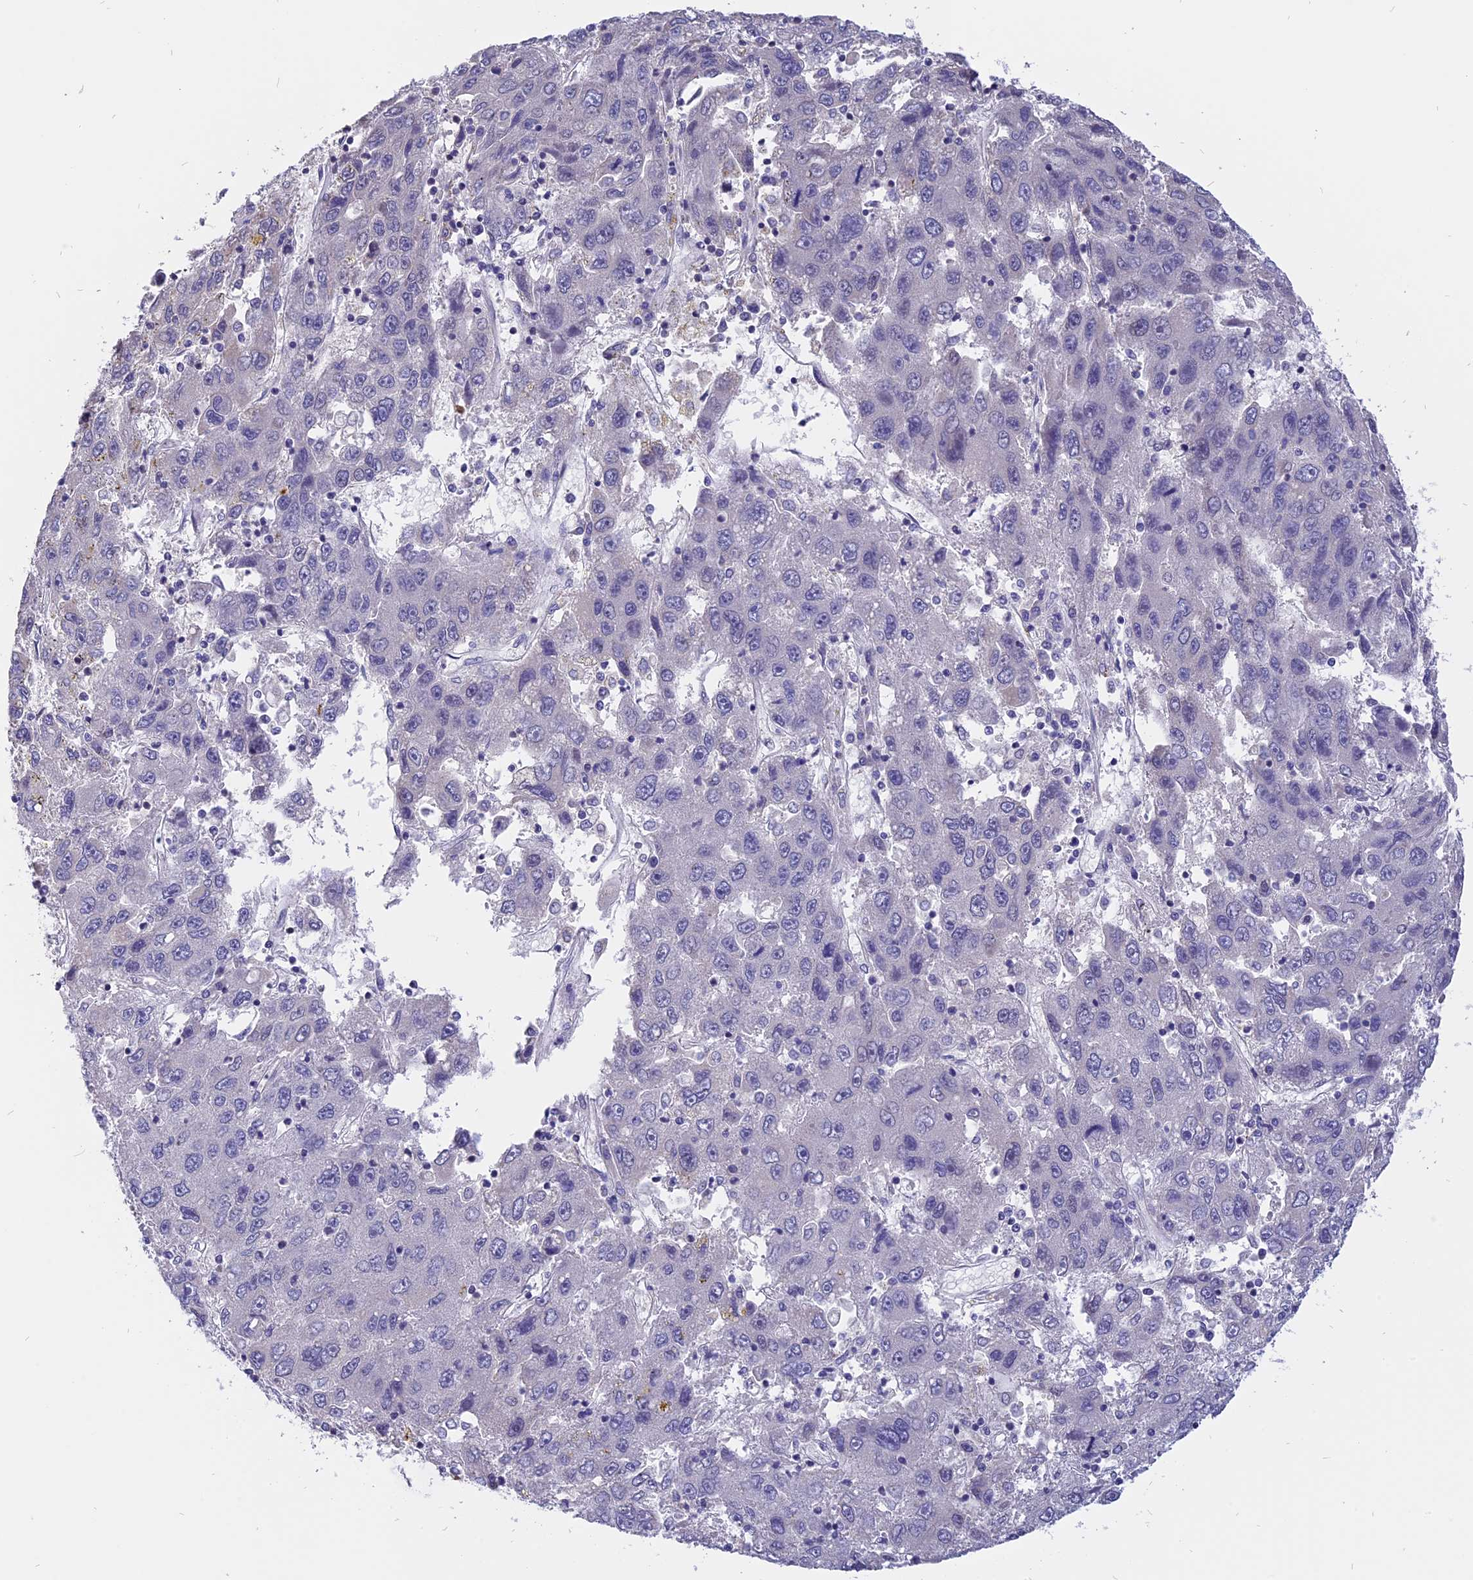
{"staining": {"intensity": "negative", "quantity": "none", "location": "none"}, "tissue": "liver cancer", "cell_type": "Tumor cells", "image_type": "cancer", "snomed": [{"axis": "morphology", "description": "Carcinoma, Hepatocellular, NOS"}, {"axis": "topography", "description": "Liver"}], "caption": "Immunohistochemical staining of human liver cancer (hepatocellular carcinoma) reveals no significant staining in tumor cells.", "gene": "CARMIL2", "patient": {"sex": "male", "age": 49}}